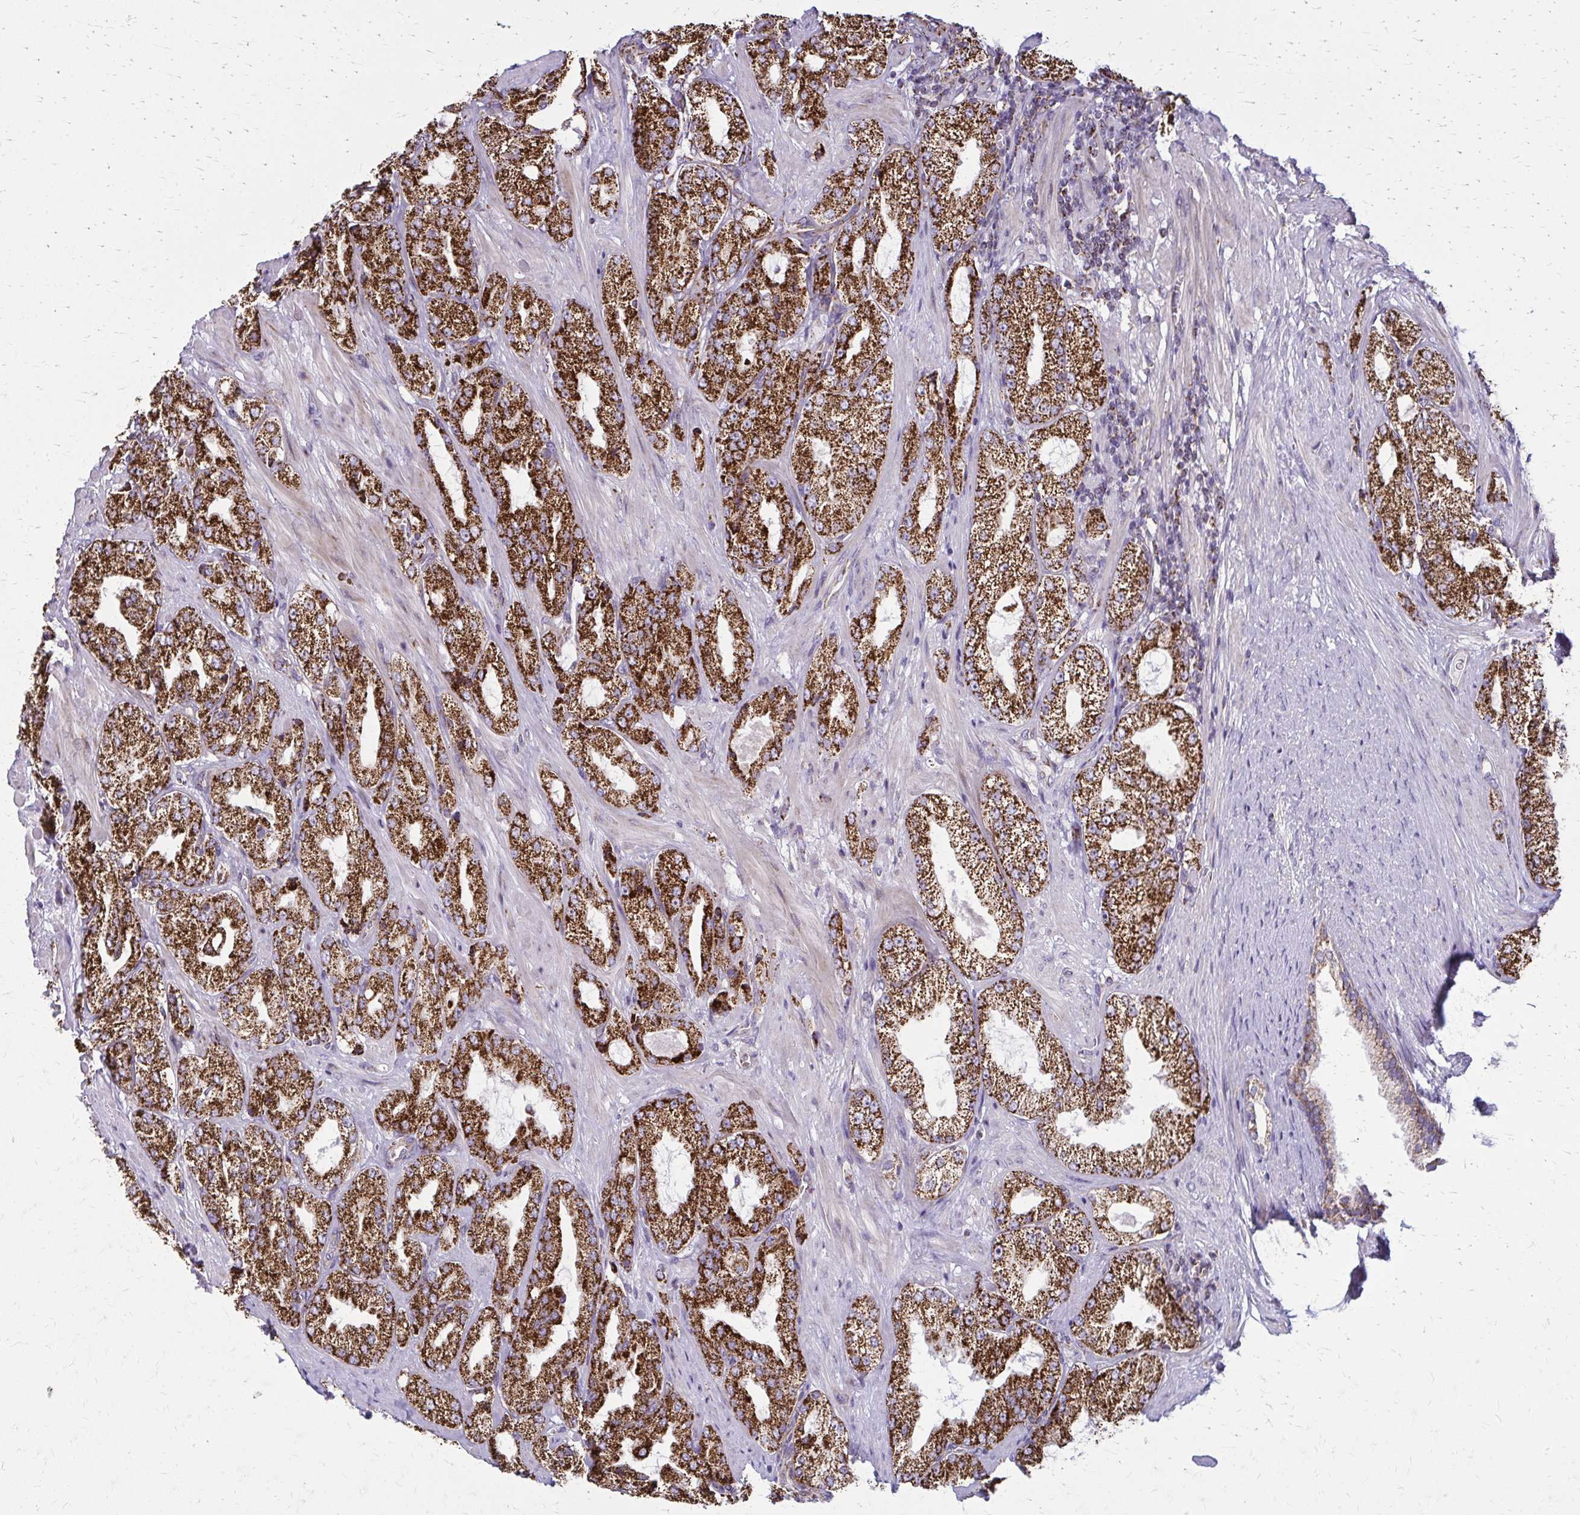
{"staining": {"intensity": "strong", "quantity": ">75%", "location": "cytoplasmic/membranous"}, "tissue": "prostate cancer", "cell_type": "Tumor cells", "image_type": "cancer", "snomed": [{"axis": "morphology", "description": "Adenocarcinoma, High grade"}, {"axis": "topography", "description": "Prostate"}], "caption": "A brown stain labels strong cytoplasmic/membranous positivity of a protein in human prostate cancer tumor cells. Using DAB (brown) and hematoxylin (blue) stains, captured at high magnification using brightfield microscopy.", "gene": "TVP23A", "patient": {"sex": "male", "age": 68}}